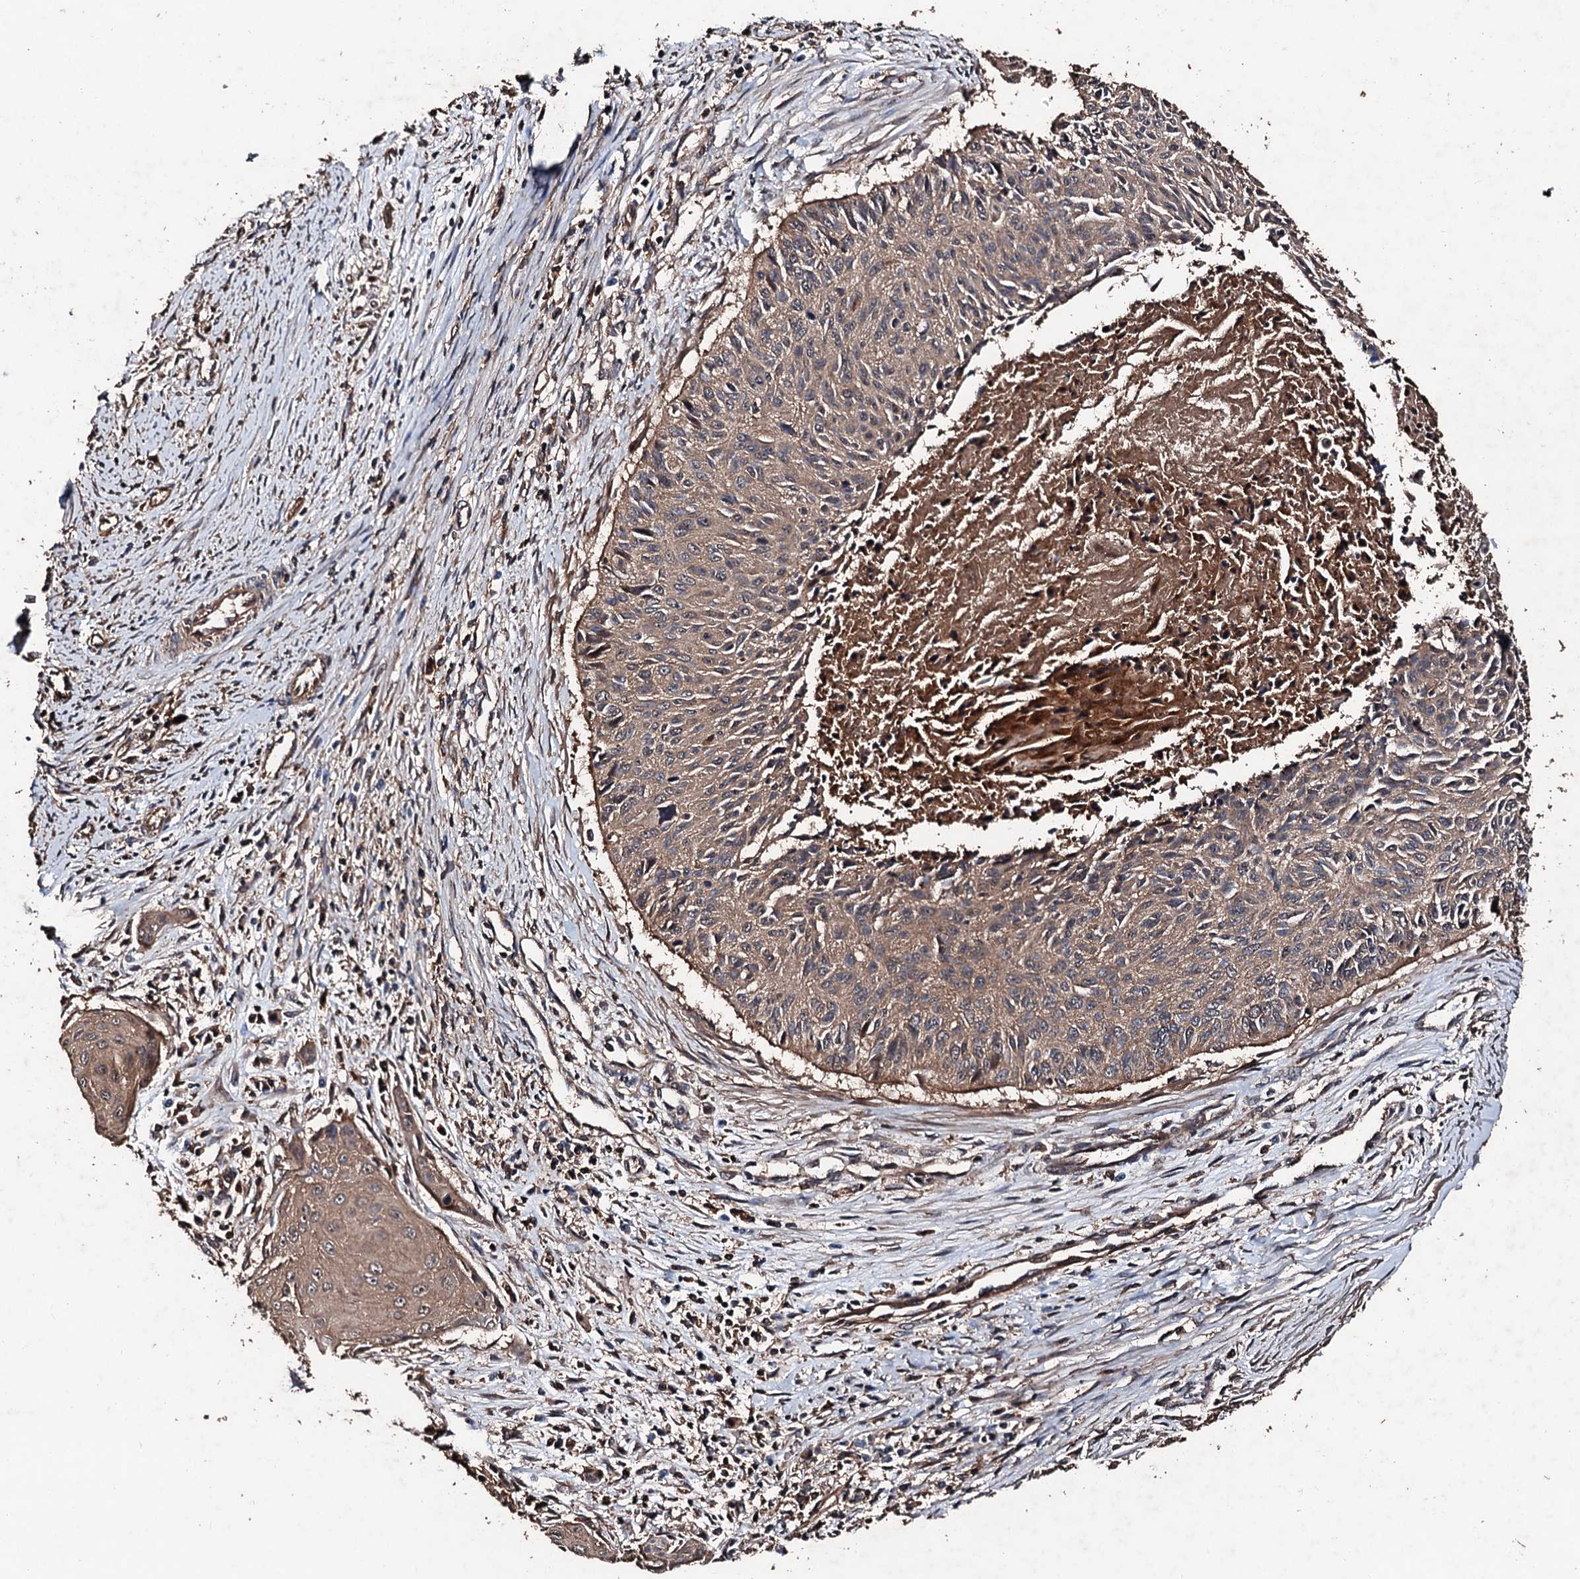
{"staining": {"intensity": "moderate", "quantity": ">75%", "location": "cytoplasmic/membranous"}, "tissue": "cervical cancer", "cell_type": "Tumor cells", "image_type": "cancer", "snomed": [{"axis": "morphology", "description": "Squamous cell carcinoma, NOS"}, {"axis": "topography", "description": "Cervix"}], "caption": "Human cervical squamous cell carcinoma stained with a brown dye displays moderate cytoplasmic/membranous positive positivity in about >75% of tumor cells.", "gene": "KIF18A", "patient": {"sex": "female", "age": 55}}